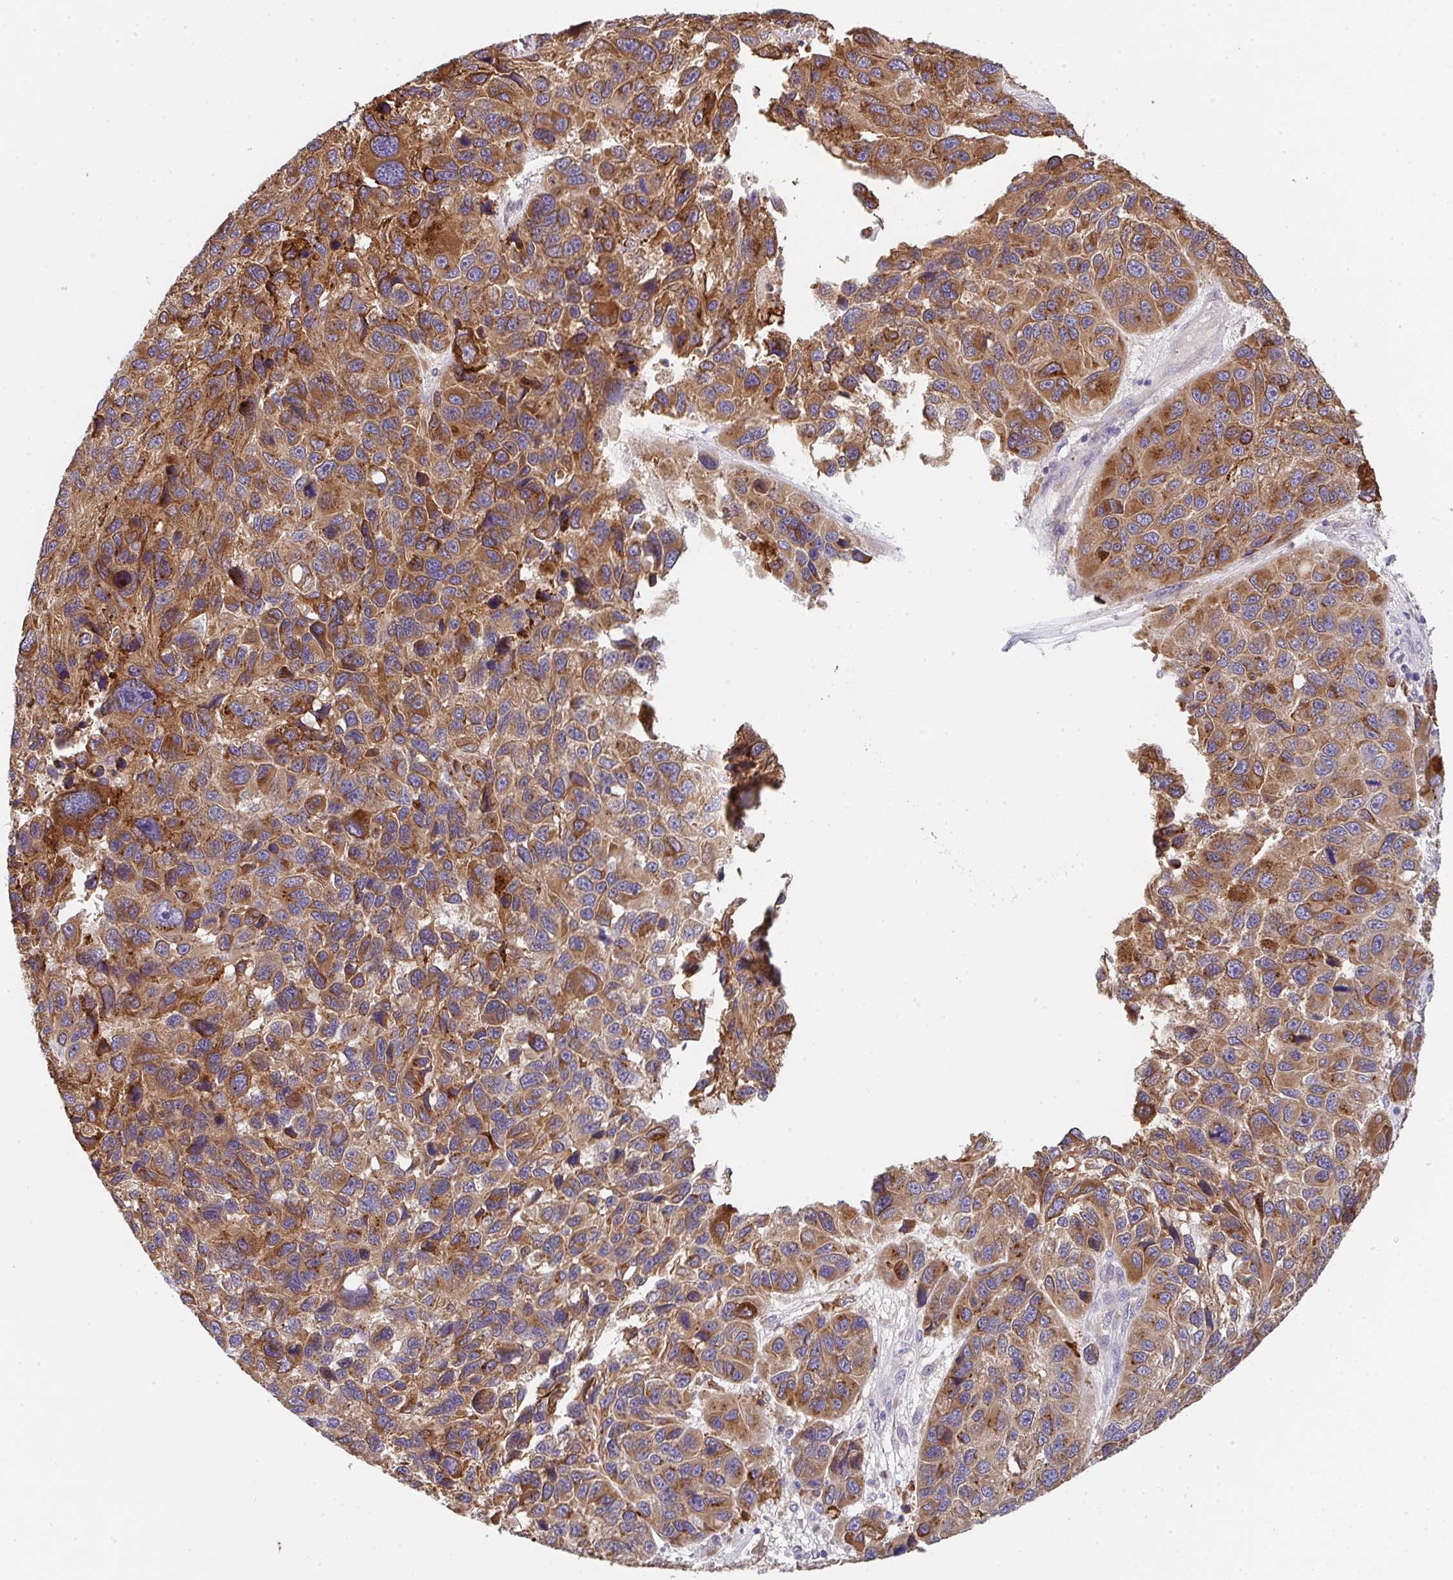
{"staining": {"intensity": "moderate", "quantity": ">75%", "location": "cytoplasmic/membranous"}, "tissue": "melanoma", "cell_type": "Tumor cells", "image_type": "cancer", "snomed": [{"axis": "morphology", "description": "Malignant melanoma, NOS"}, {"axis": "topography", "description": "Skin"}], "caption": "Human malignant melanoma stained for a protein (brown) demonstrates moderate cytoplasmic/membranous positive expression in about >75% of tumor cells.", "gene": "TSPAN31", "patient": {"sex": "male", "age": 53}}